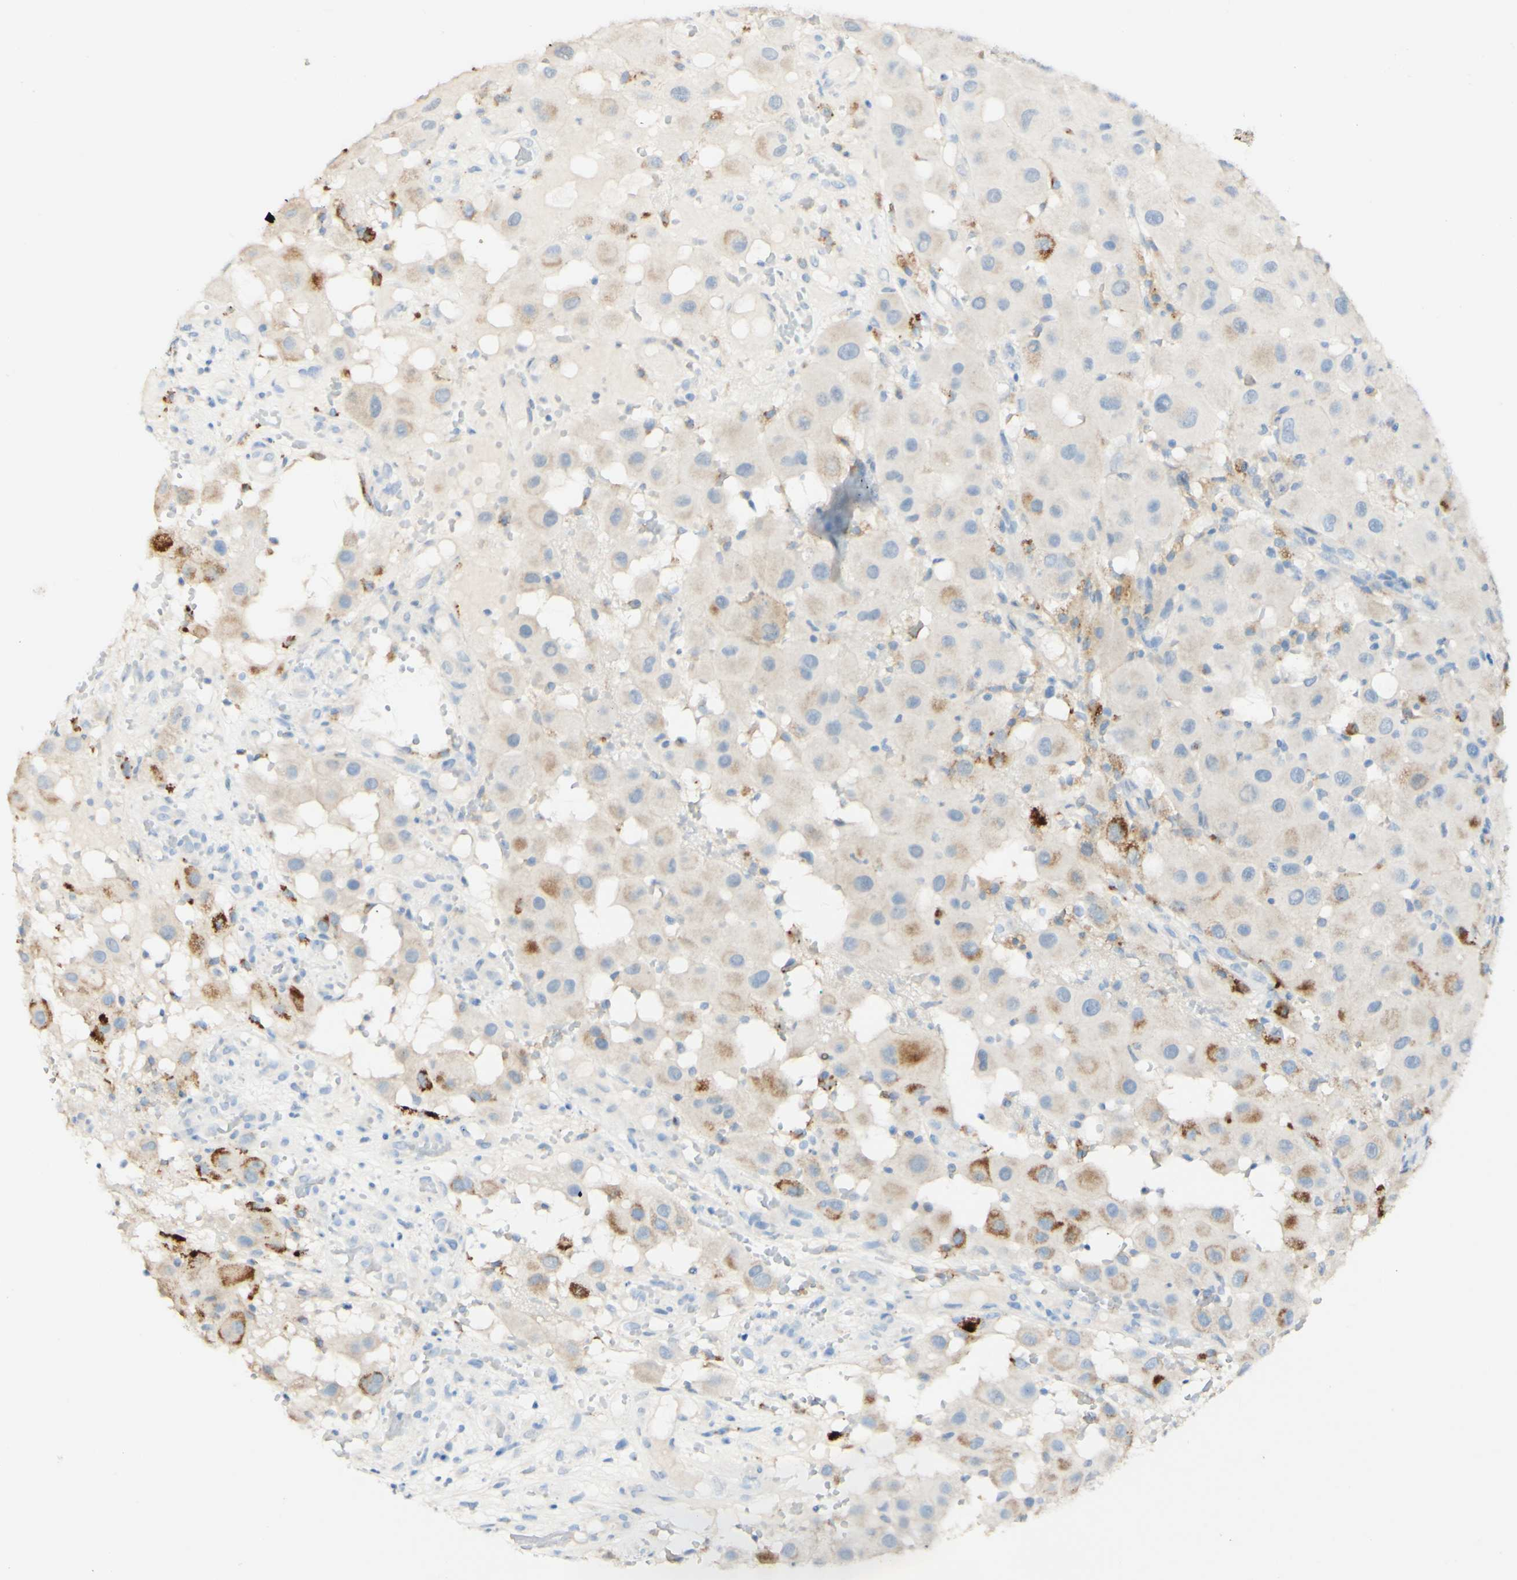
{"staining": {"intensity": "moderate", "quantity": "<25%", "location": "cytoplasmic/membranous"}, "tissue": "melanoma", "cell_type": "Tumor cells", "image_type": "cancer", "snomed": [{"axis": "morphology", "description": "Malignant melanoma, NOS"}, {"axis": "topography", "description": "Skin"}], "caption": "Protein expression analysis of melanoma displays moderate cytoplasmic/membranous staining in approximately <25% of tumor cells.", "gene": "FGF4", "patient": {"sex": "female", "age": 81}}